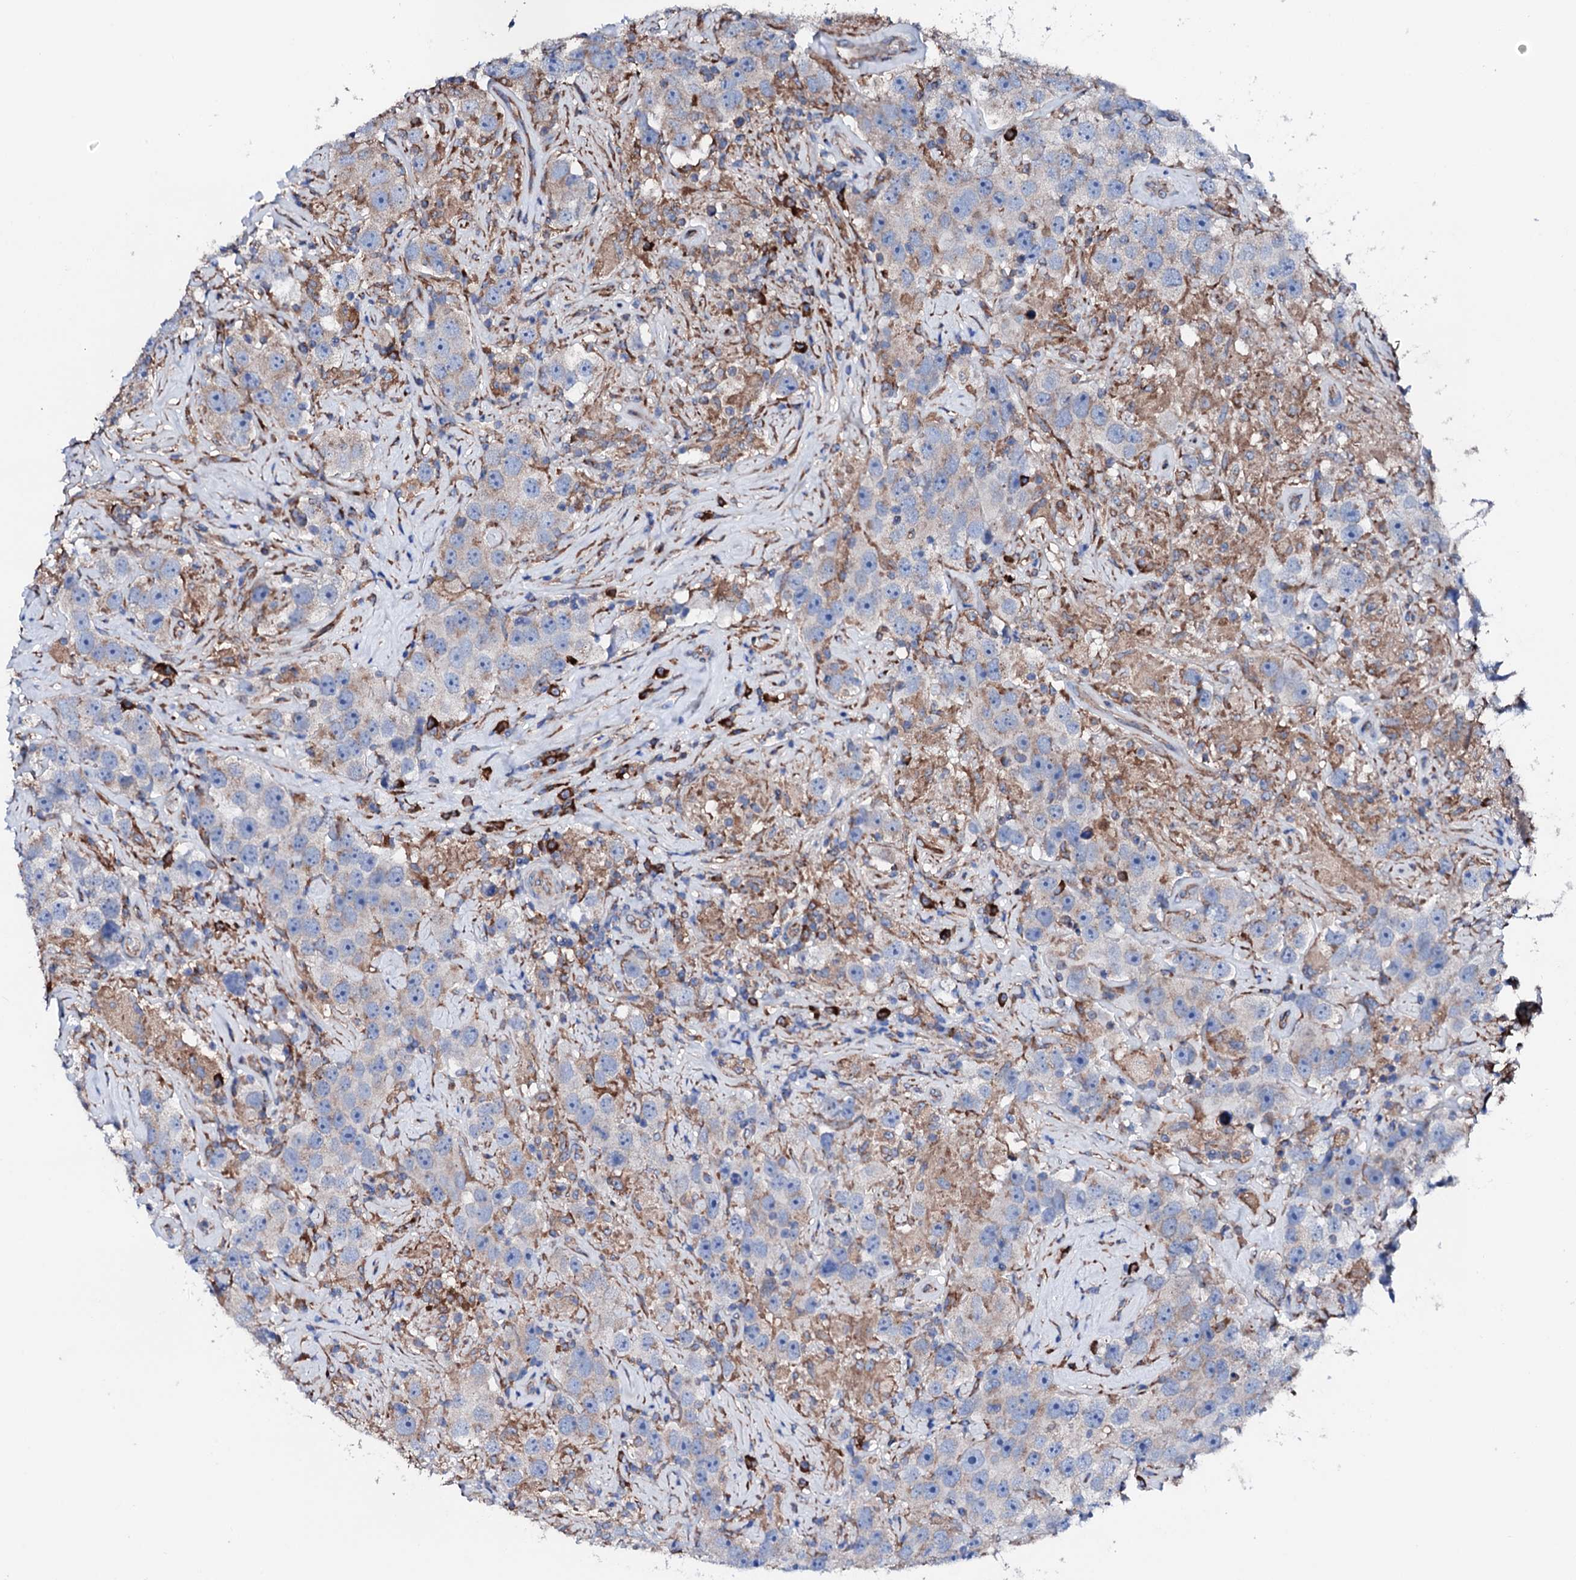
{"staining": {"intensity": "weak", "quantity": "<25%", "location": "cytoplasmic/membranous"}, "tissue": "testis cancer", "cell_type": "Tumor cells", "image_type": "cancer", "snomed": [{"axis": "morphology", "description": "Seminoma, NOS"}, {"axis": "topography", "description": "Testis"}], "caption": "High magnification brightfield microscopy of testis cancer stained with DAB (brown) and counterstained with hematoxylin (blue): tumor cells show no significant expression. (Immunohistochemistry, brightfield microscopy, high magnification).", "gene": "AMDHD1", "patient": {"sex": "male", "age": 49}}